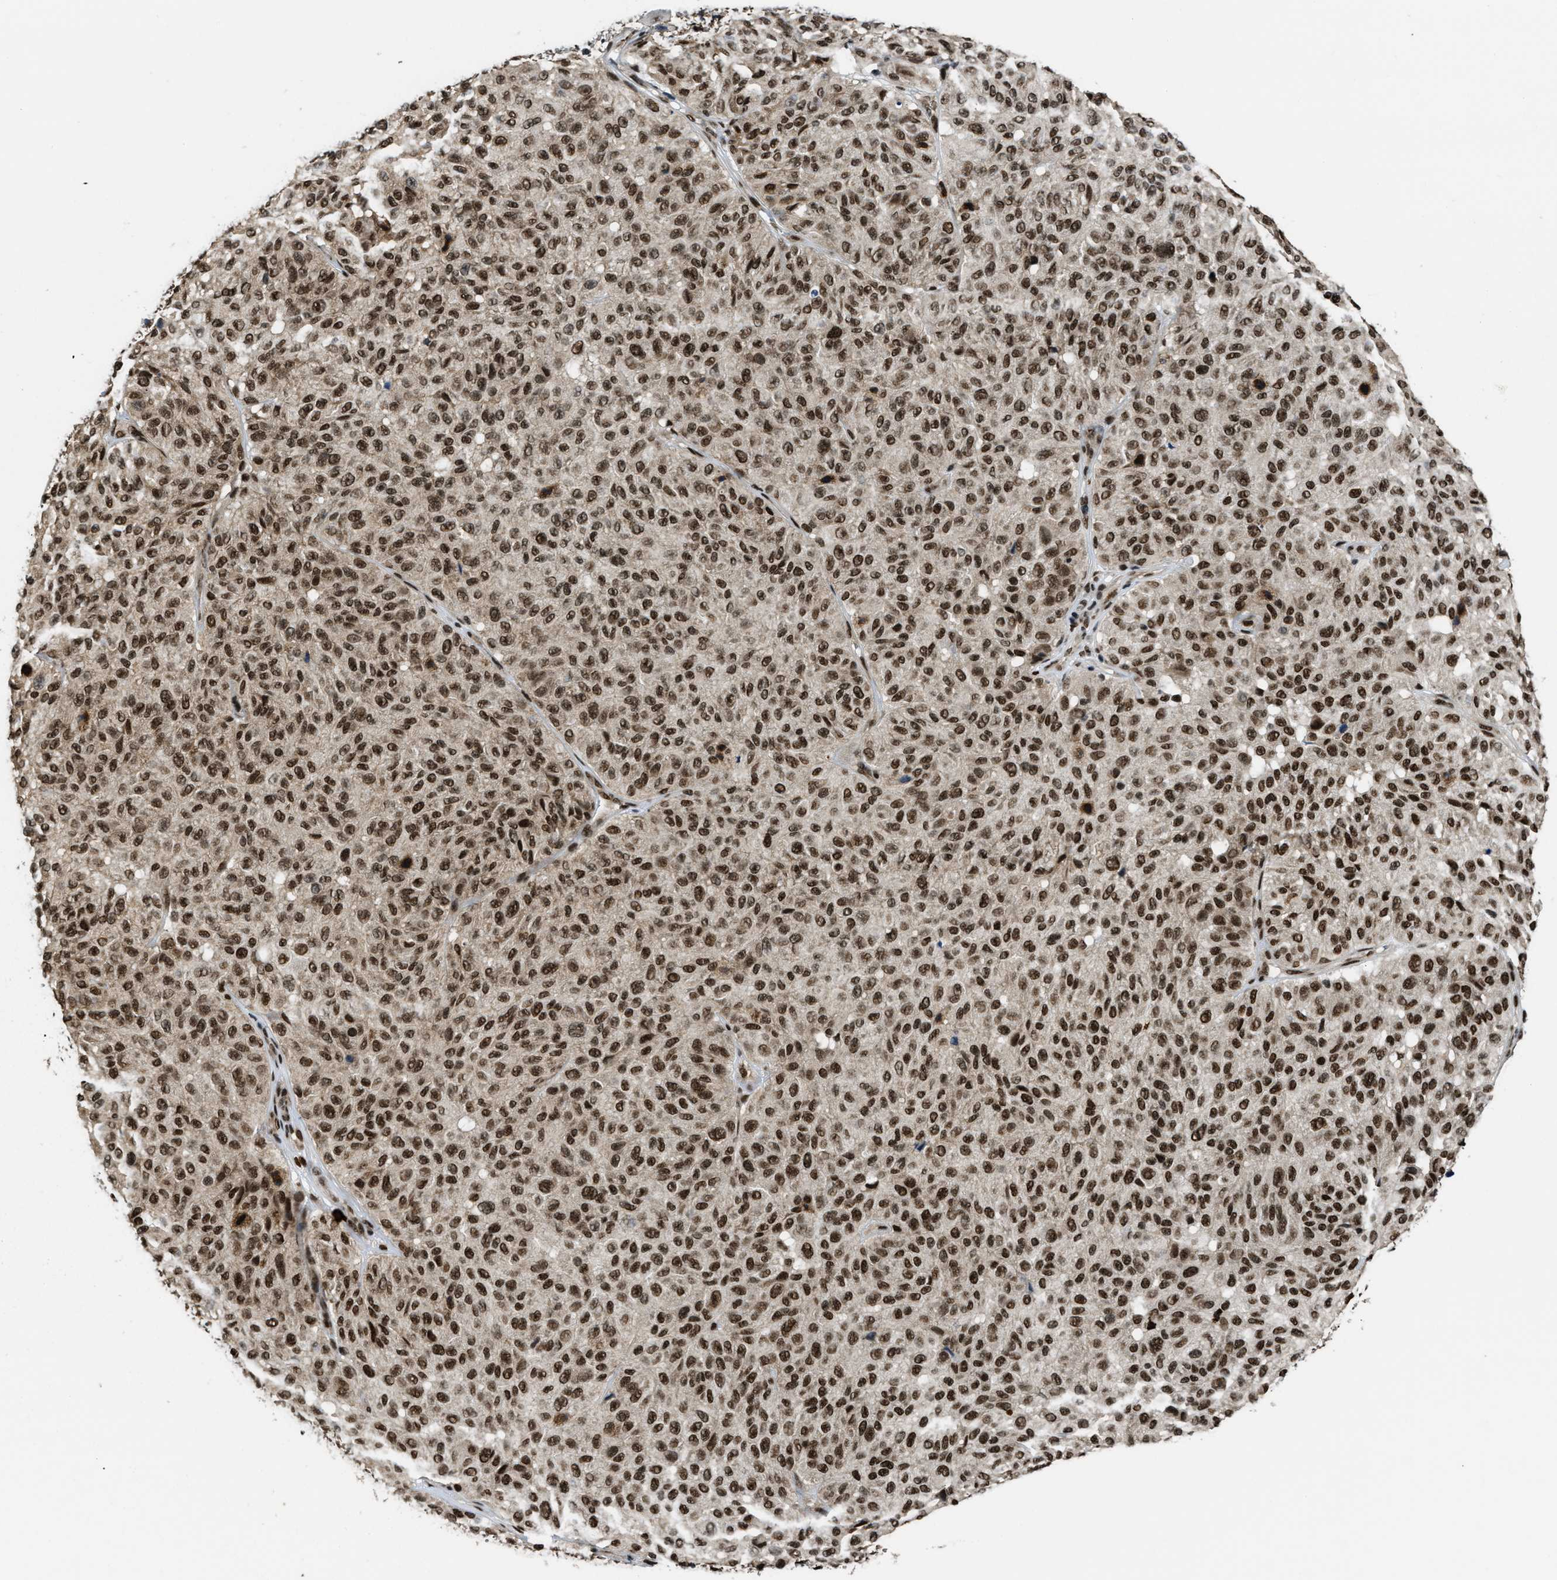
{"staining": {"intensity": "moderate", "quantity": ">75%", "location": "cytoplasmic/membranous,nuclear"}, "tissue": "melanoma", "cell_type": "Tumor cells", "image_type": "cancer", "snomed": [{"axis": "morphology", "description": "Malignant melanoma, NOS"}, {"axis": "topography", "description": "Skin"}], "caption": "This is an image of immunohistochemistry (IHC) staining of melanoma, which shows moderate staining in the cytoplasmic/membranous and nuclear of tumor cells.", "gene": "CCNDBP1", "patient": {"sex": "female", "age": 46}}